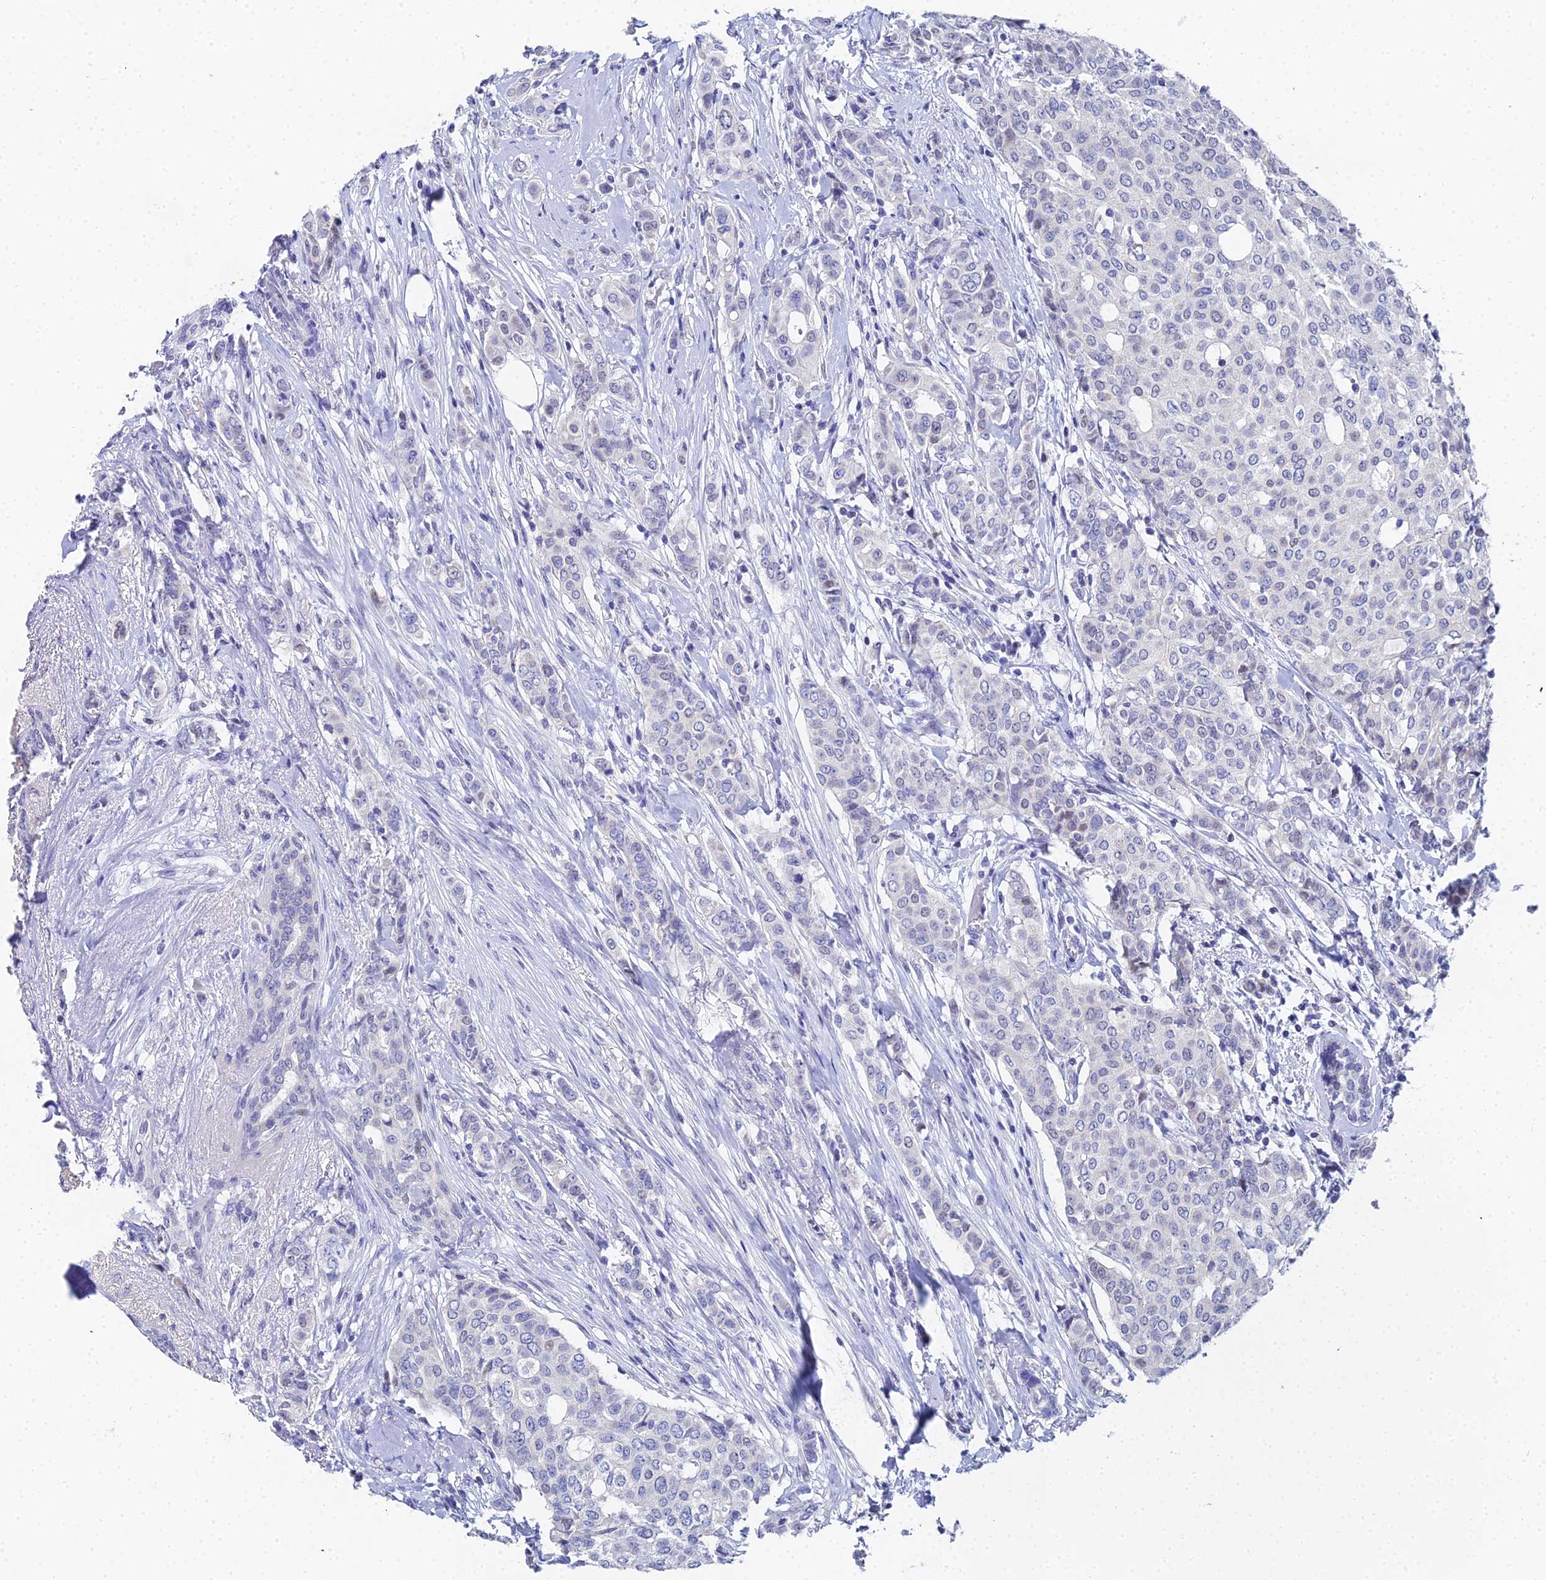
{"staining": {"intensity": "negative", "quantity": "none", "location": "none"}, "tissue": "breast cancer", "cell_type": "Tumor cells", "image_type": "cancer", "snomed": [{"axis": "morphology", "description": "Lobular carcinoma"}, {"axis": "topography", "description": "Breast"}], "caption": "Immunohistochemical staining of breast cancer (lobular carcinoma) demonstrates no significant staining in tumor cells.", "gene": "OCM", "patient": {"sex": "female", "age": 51}}